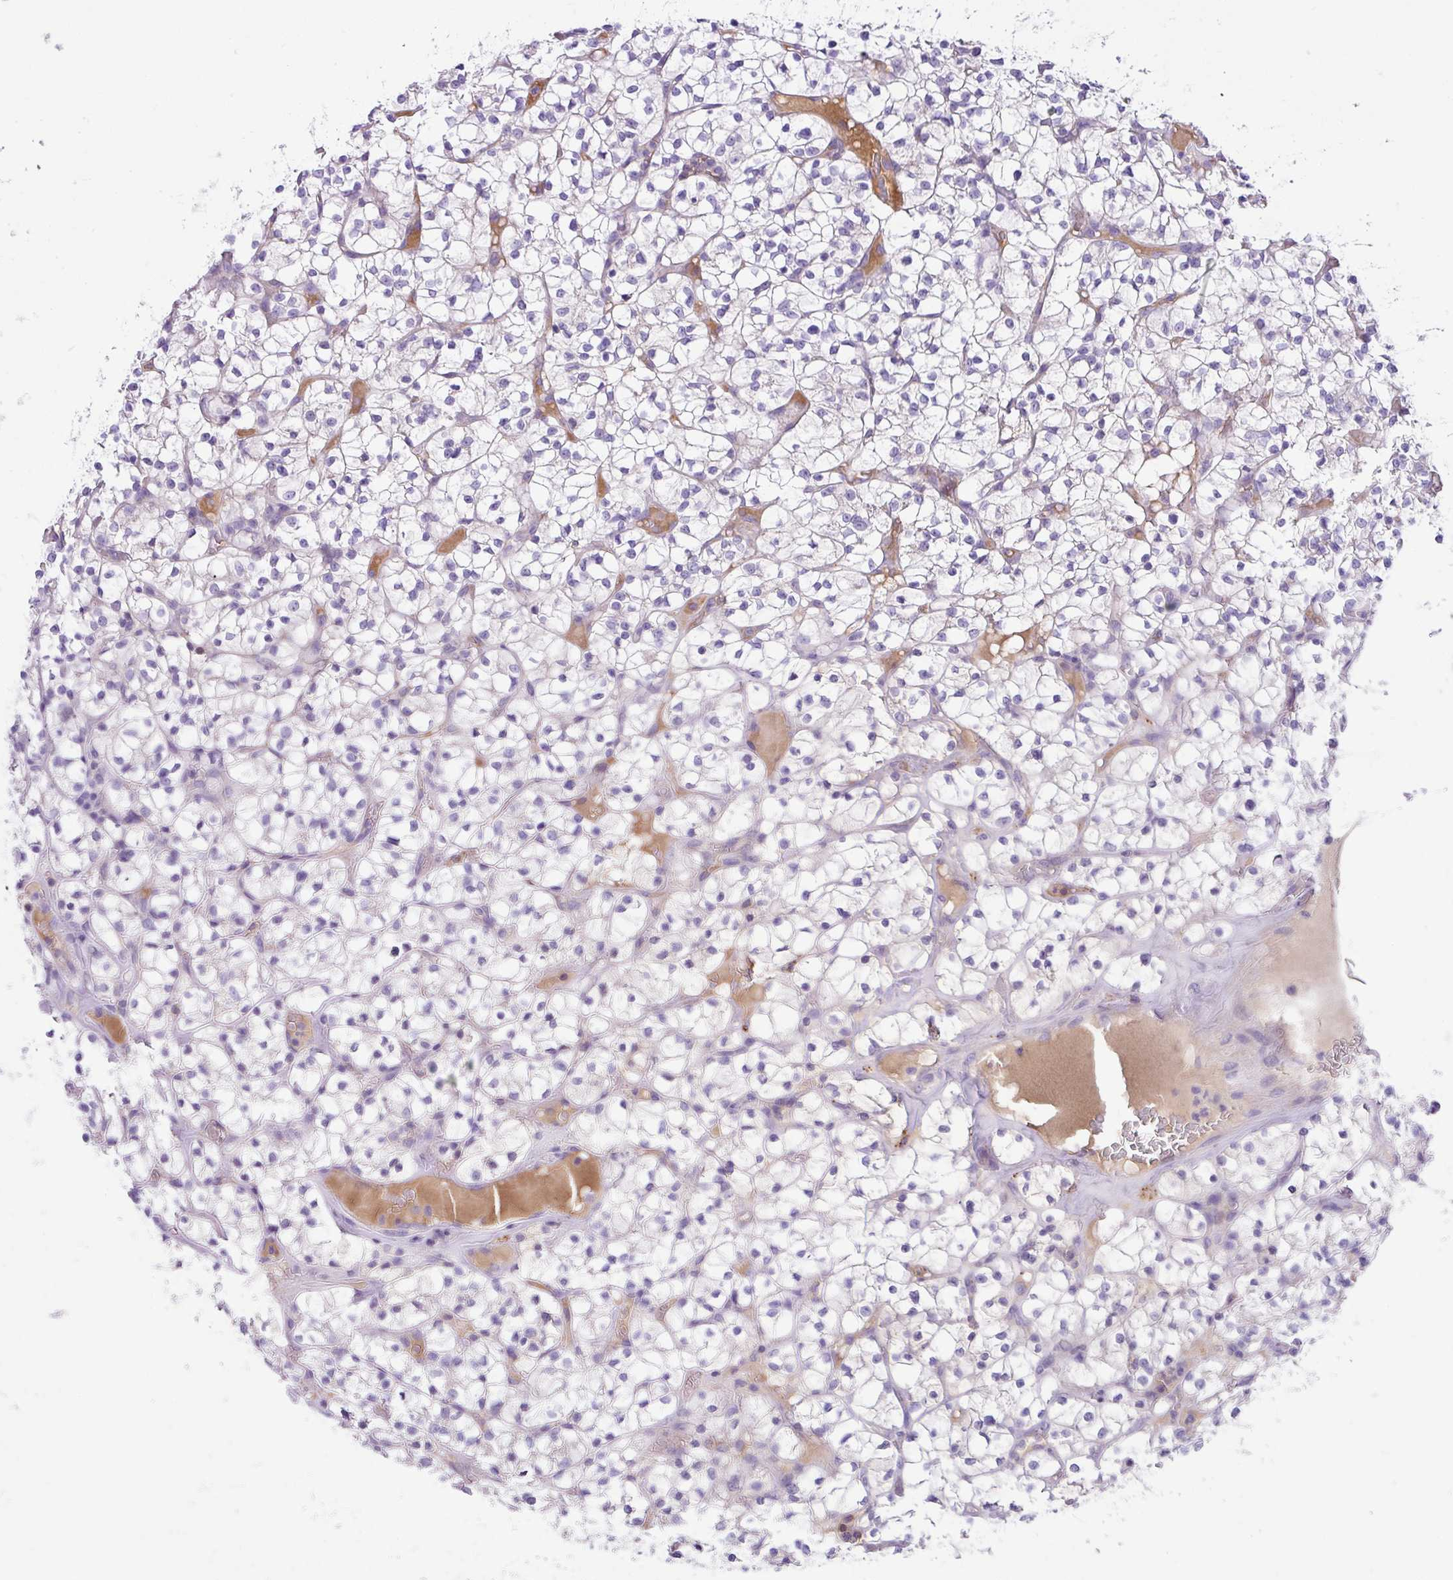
{"staining": {"intensity": "negative", "quantity": "none", "location": "none"}, "tissue": "renal cancer", "cell_type": "Tumor cells", "image_type": "cancer", "snomed": [{"axis": "morphology", "description": "Adenocarcinoma, NOS"}, {"axis": "topography", "description": "Kidney"}], "caption": "Adenocarcinoma (renal) was stained to show a protein in brown. There is no significant expression in tumor cells.", "gene": "DNAL1", "patient": {"sex": "female", "age": 64}}